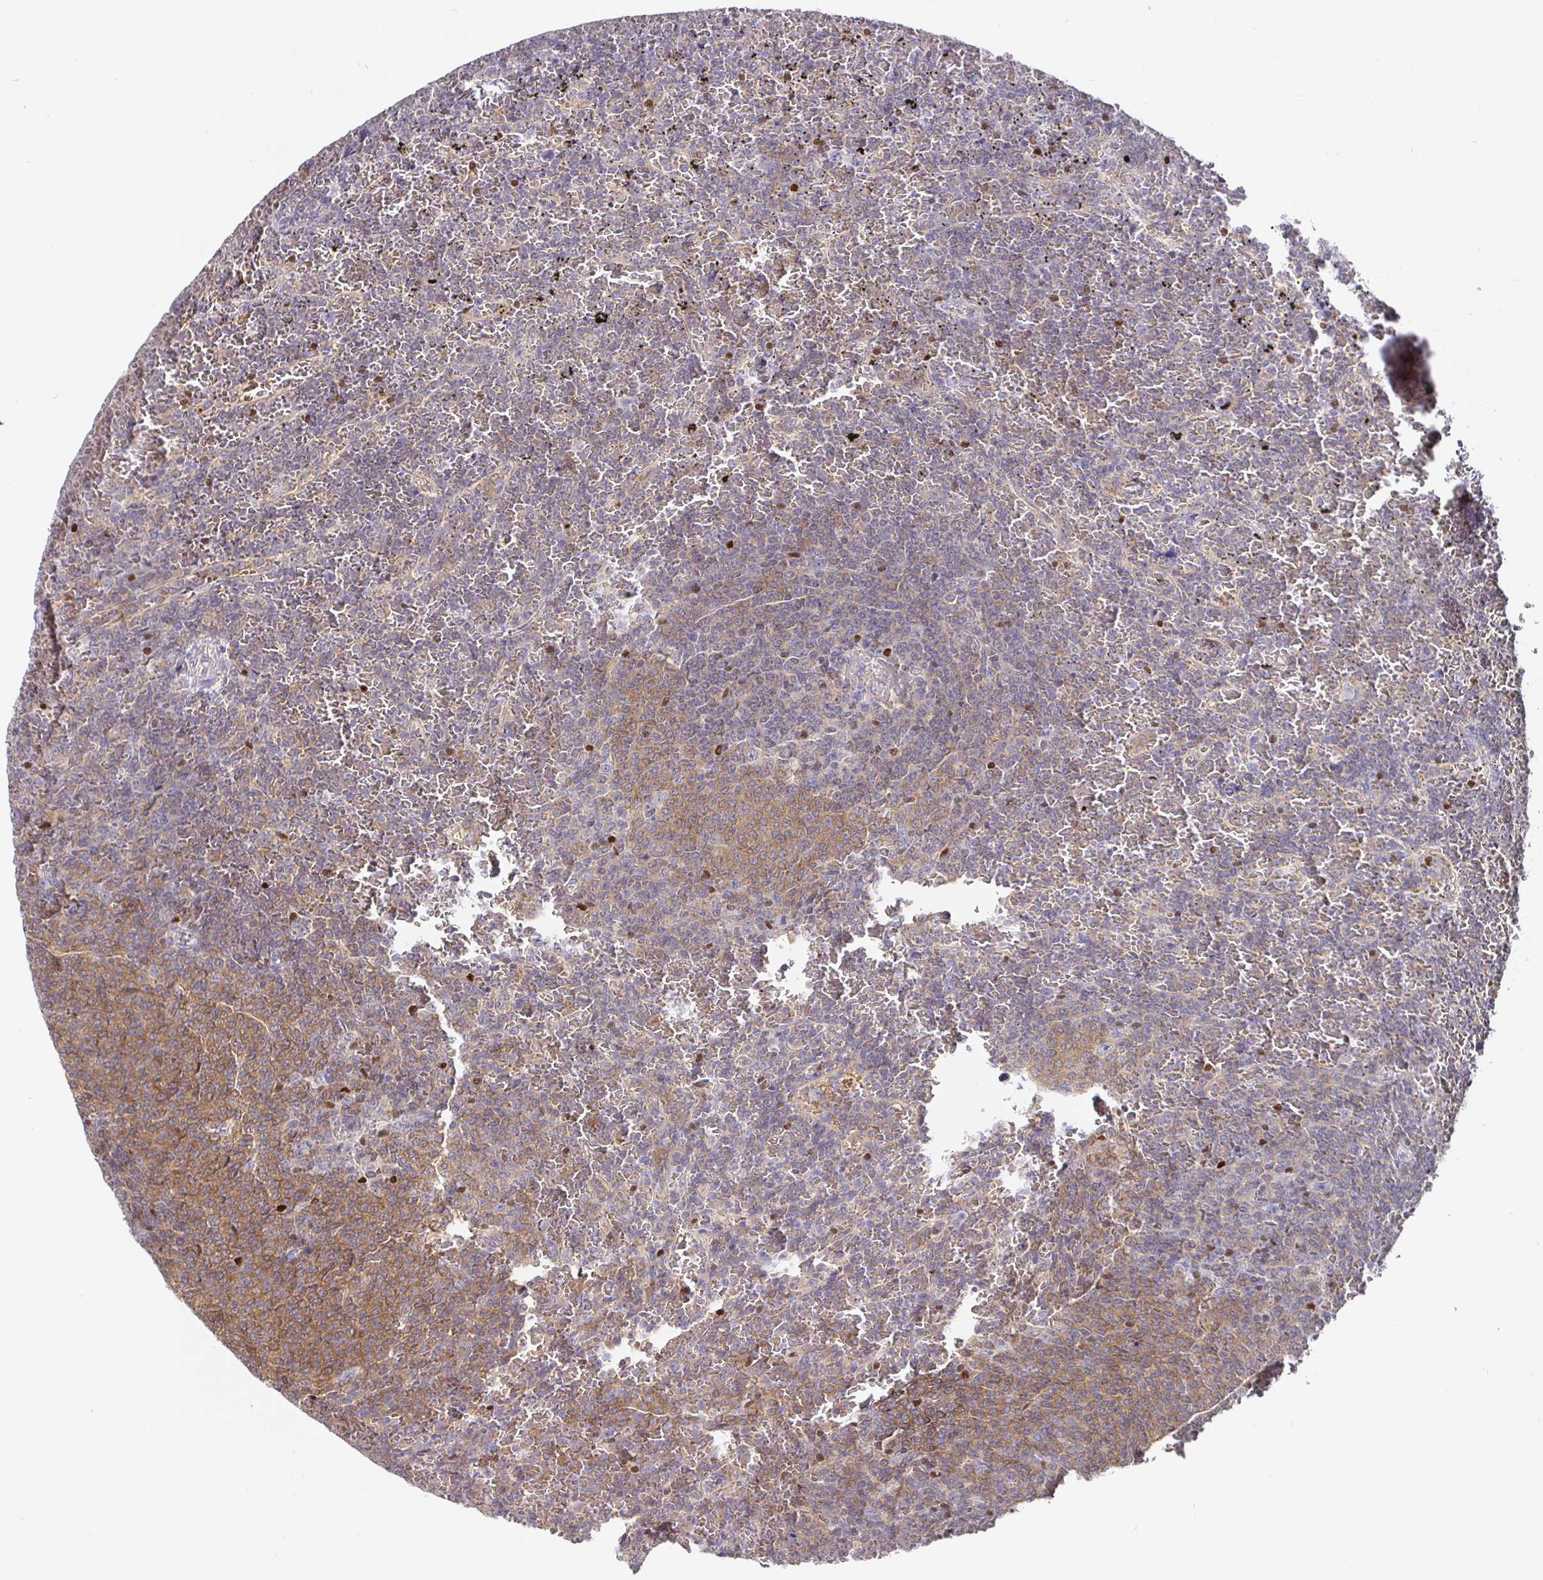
{"staining": {"intensity": "moderate", "quantity": "25%-75%", "location": "cytoplasmic/membranous"}, "tissue": "lymphoma", "cell_type": "Tumor cells", "image_type": "cancer", "snomed": [{"axis": "morphology", "description": "Malignant lymphoma, non-Hodgkin's type, Low grade"}, {"axis": "topography", "description": "Spleen"}], "caption": "Malignant lymphoma, non-Hodgkin's type (low-grade) tissue reveals moderate cytoplasmic/membranous positivity in approximately 25%-75% of tumor cells", "gene": "SATB1", "patient": {"sex": "female", "age": 77}}